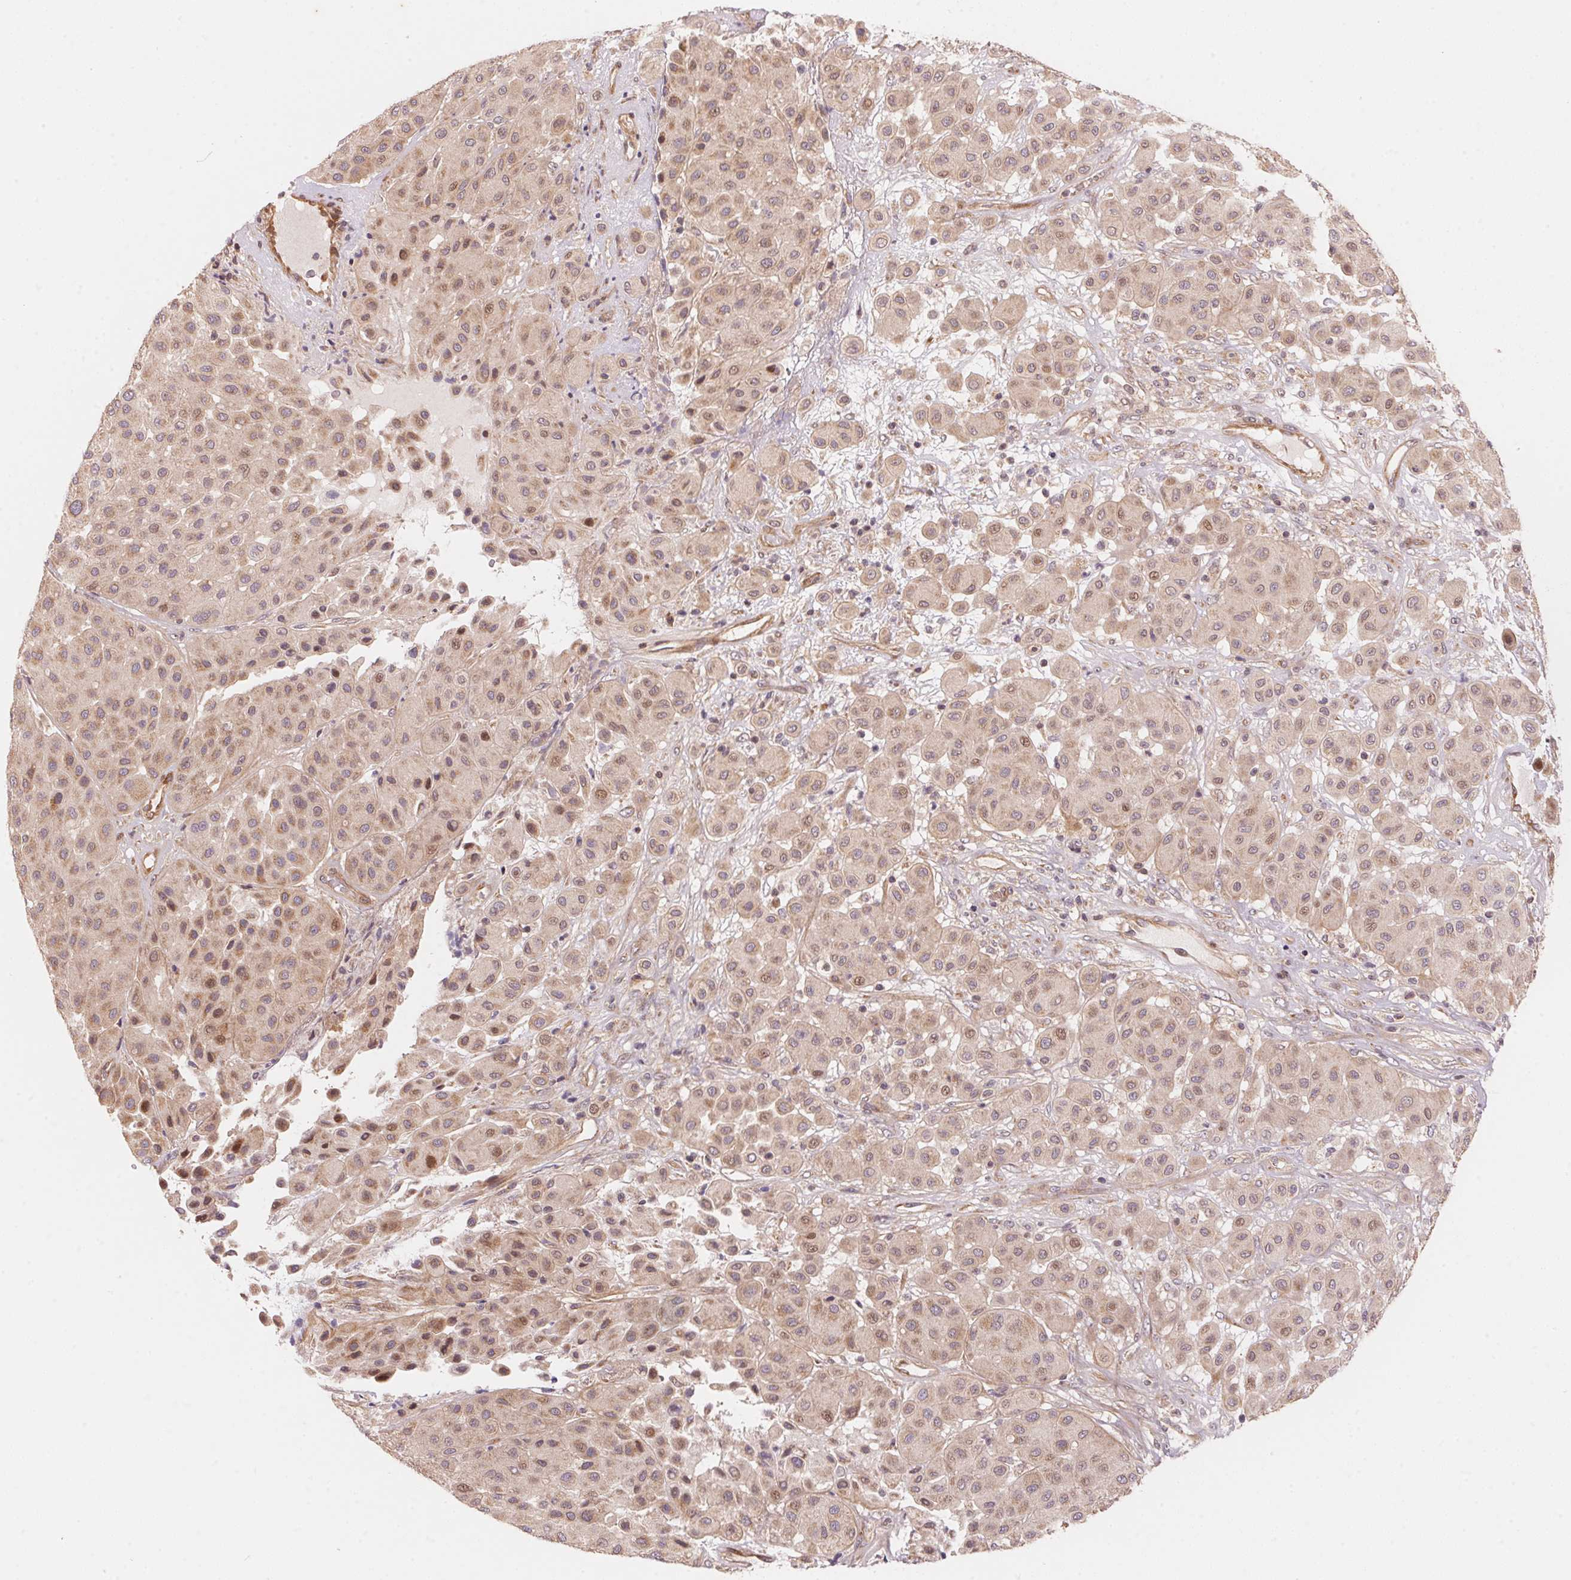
{"staining": {"intensity": "weak", "quantity": ">75%", "location": "cytoplasmic/membranous,nuclear"}, "tissue": "melanoma", "cell_type": "Tumor cells", "image_type": "cancer", "snomed": [{"axis": "morphology", "description": "Malignant melanoma, Metastatic site"}, {"axis": "topography", "description": "Smooth muscle"}], "caption": "This micrograph shows immunohistochemistry staining of melanoma, with low weak cytoplasmic/membranous and nuclear staining in approximately >75% of tumor cells.", "gene": "TNIP2", "patient": {"sex": "male", "age": 41}}